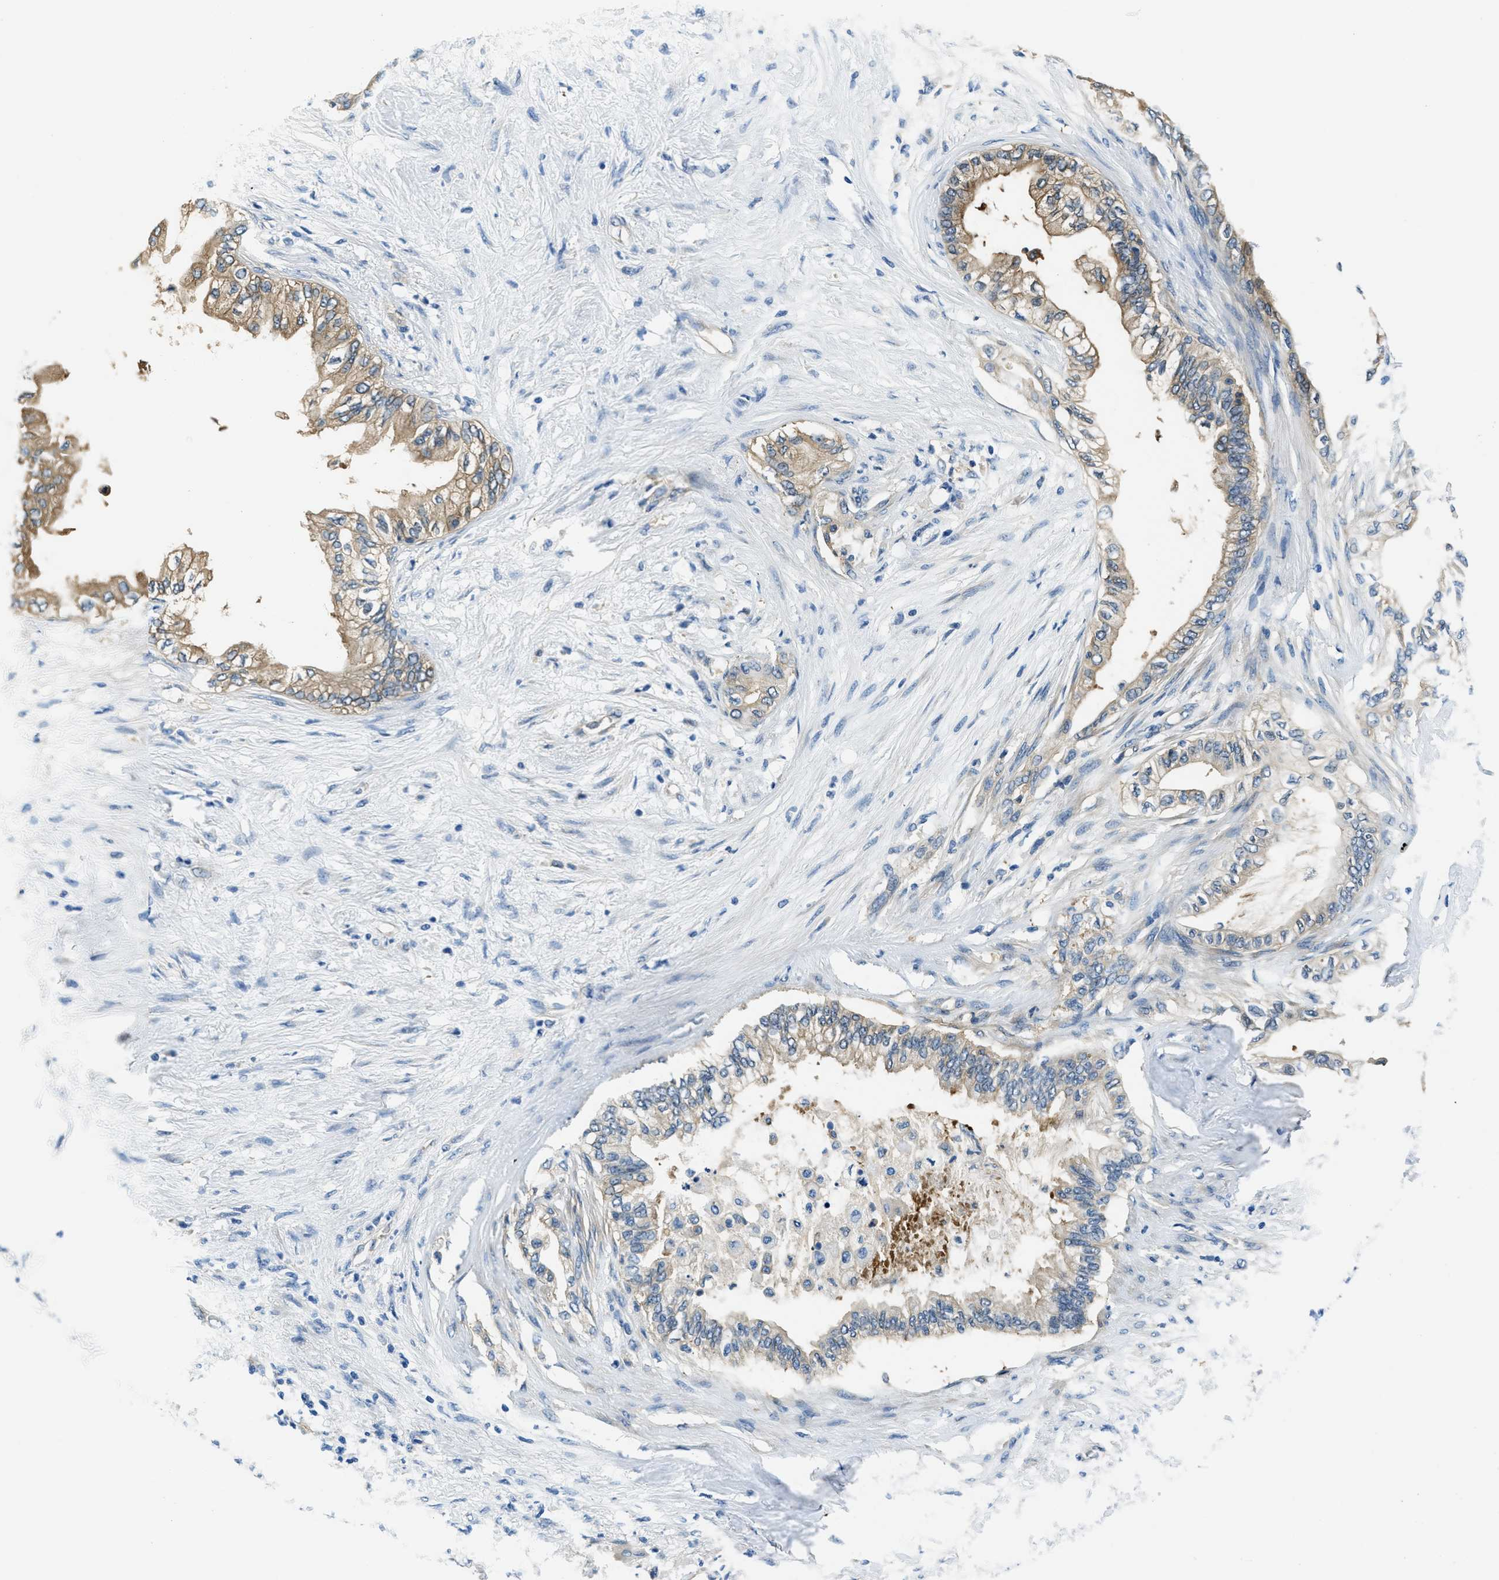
{"staining": {"intensity": "strong", "quantity": "25%-75%", "location": "cytoplasmic/membranous"}, "tissue": "pancreatic cancer", "cell_type": "Tumor cells", "image_type": "cancer", "snomed": [{"axis": "morphology", "description": "Normal tissue, NOS"}, {"axis": "morphology", "description": "Adenocarcinoma, NOS"}, {"axis": "topography", "description": "Pancreas"}, {"axis": "topography", "description": "Duodenum"}], "caption": "Pancreatic cancer stained with IHC exhibits strong cytoplasmic/membranous positivity in approximately 25%-75% of tumor cells.", "gene": "TWF1", "patient": {"sex": "female", "age": 60}}